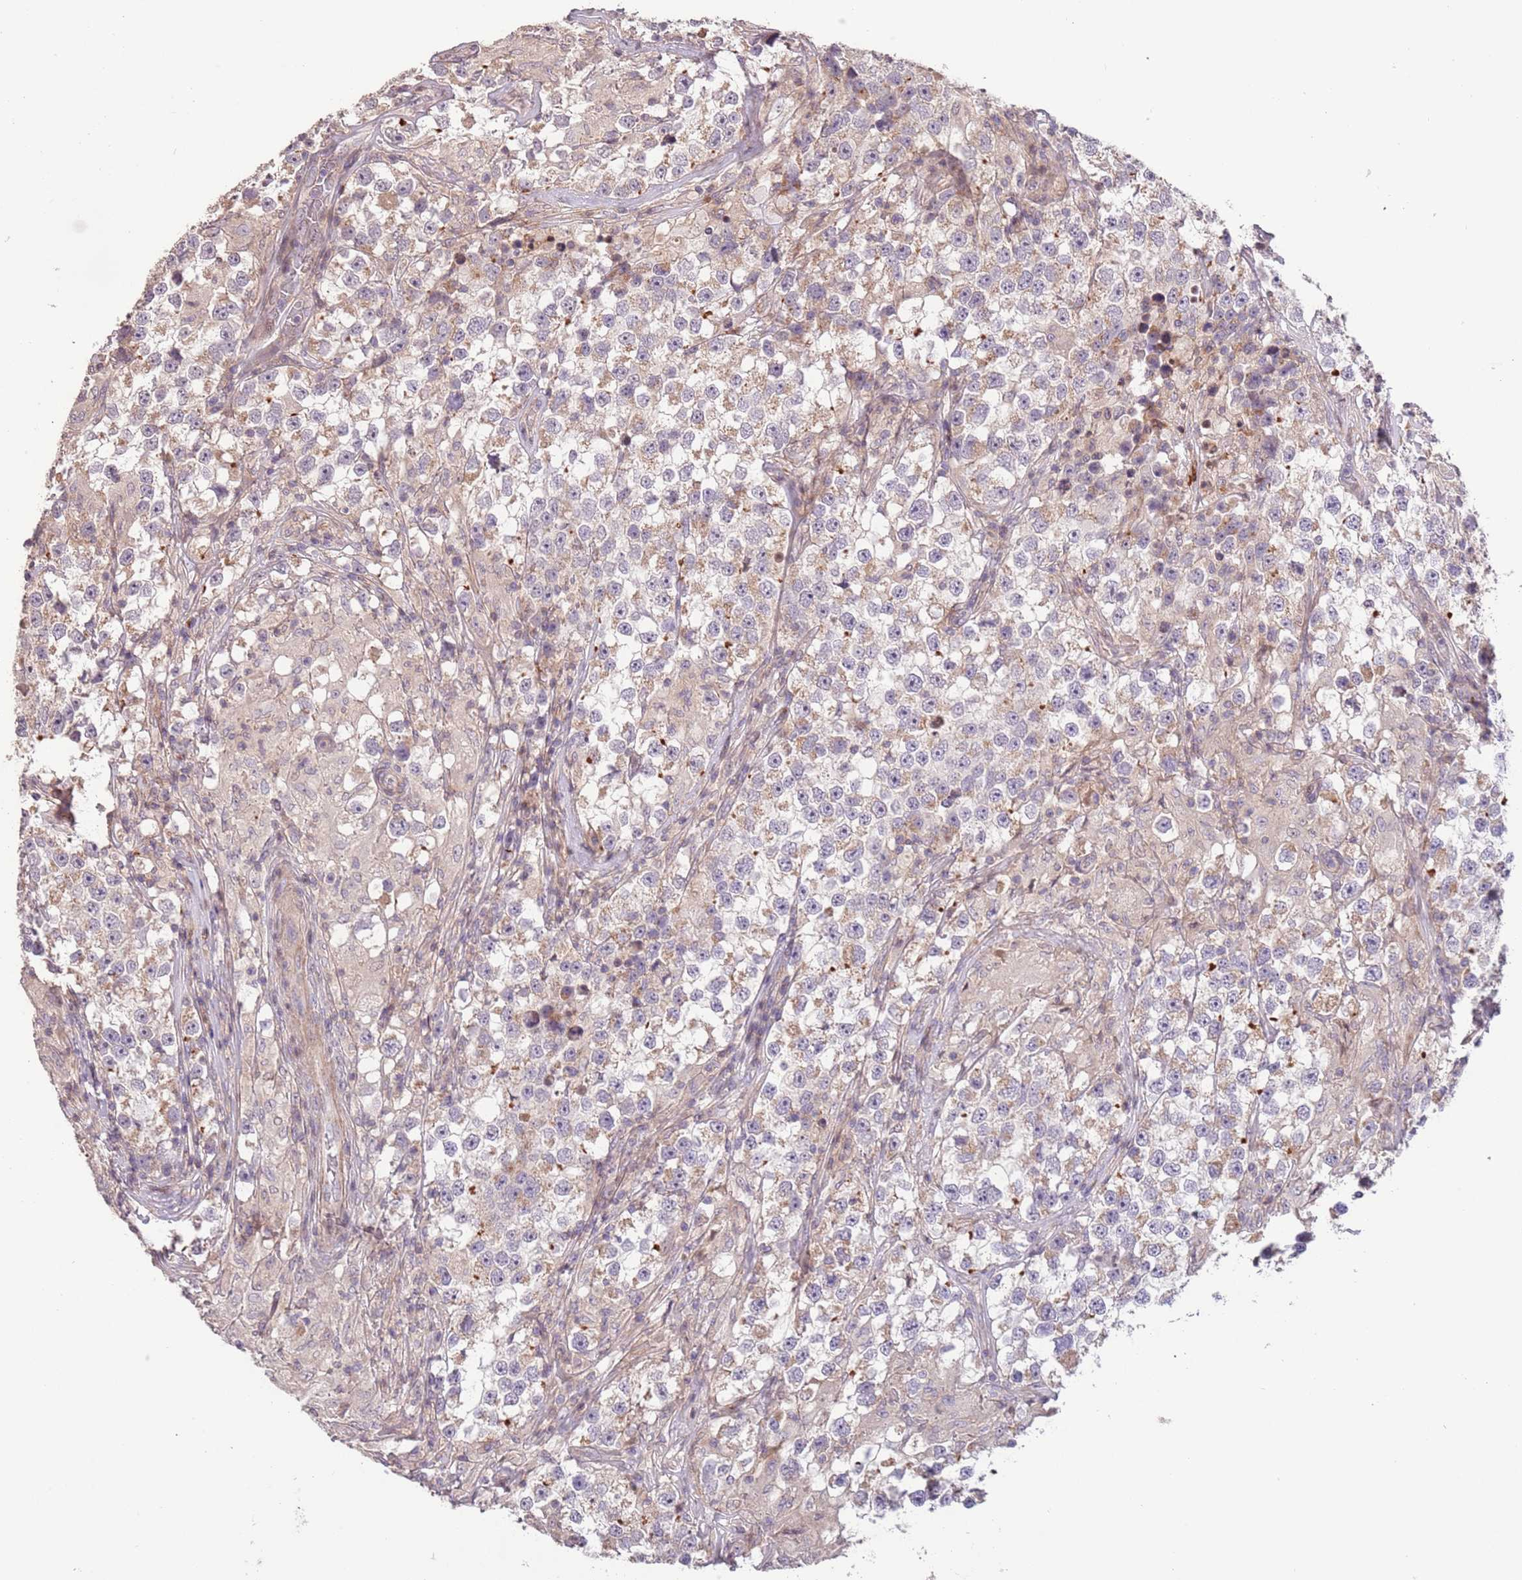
{"staining": {"intensity": "weak", "quantity": "<25%", "location": "cytoplasmic/membranous"}, "tissue": "testis cancer", "cell_type": "Tumor cells", "image_type": "cancer", "snomed": [{"axis": "morphology", "description": "Seminoma, NOS"}, {"axis": "topography", "description": "Testis"}], "caption": "Tumor cells are negative for brown protein staining in testis cancer (seminoma).", "gene": "SLC16A4", "patient": {"sex": "male", "age": 46}}